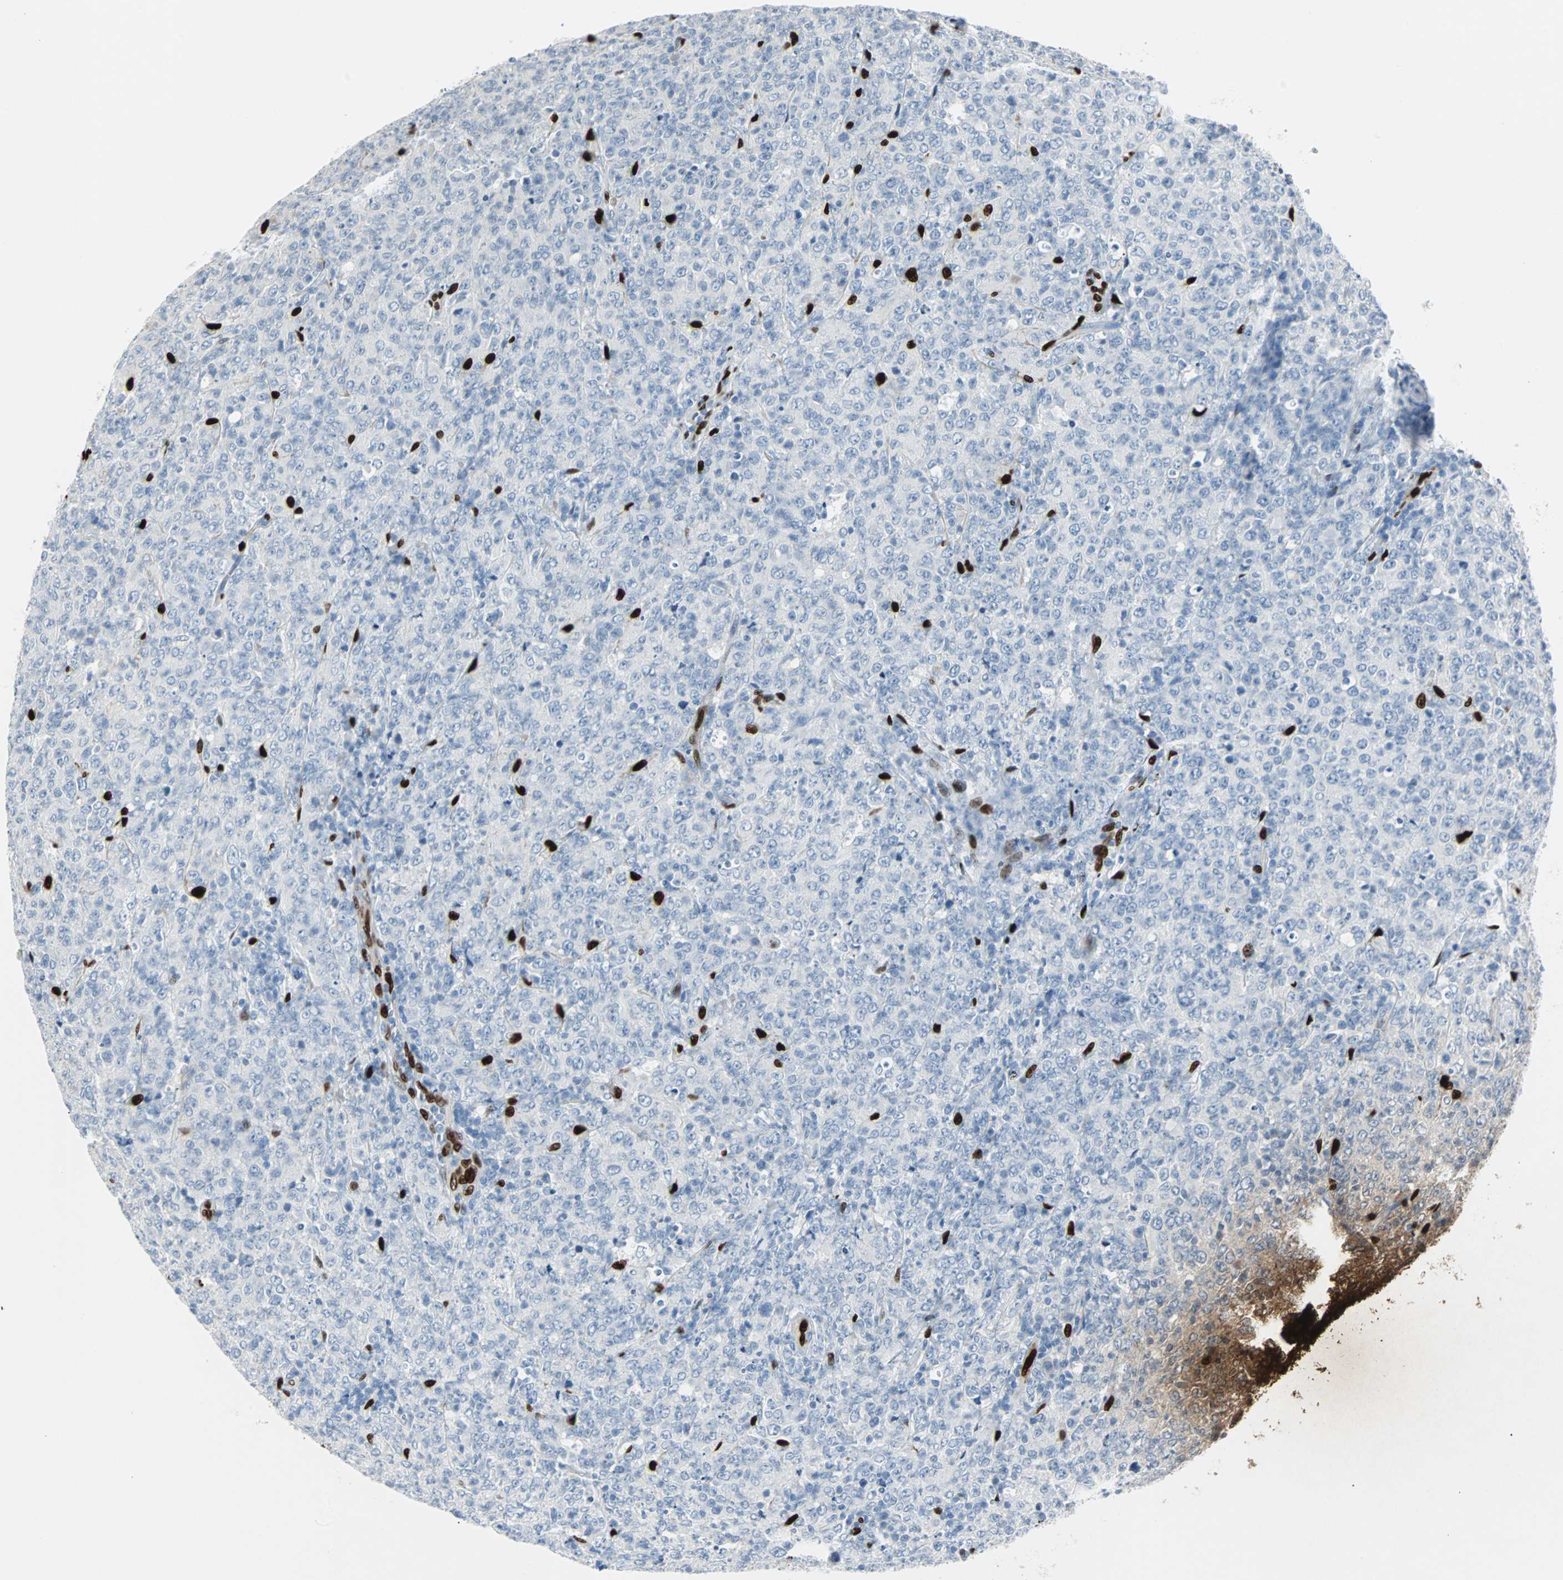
{"staining": {"intensity": "negative", "quantity": "none", "location": "none"}, "tissue": "lymphoma", "cell_type": "Tumor cells", "image_type": "cancer", "snomed": [{"axis": "morphology", "description": "Malignant lymphoma, non-Hodgkin's type, High grade"}, {"axis": "topography", "description": "Tonsil"}], "caption": "Immunohistochemical staining of lymphoma displays no significant positivity in tumor cells. Brightfield microscopy of immunohistochemistry (IHC) stained with DAB (brown) and hematoxylin (blue), captured at high magnification.", "gene": "IL33", "patient": {"sex": "female", "age": 36}}